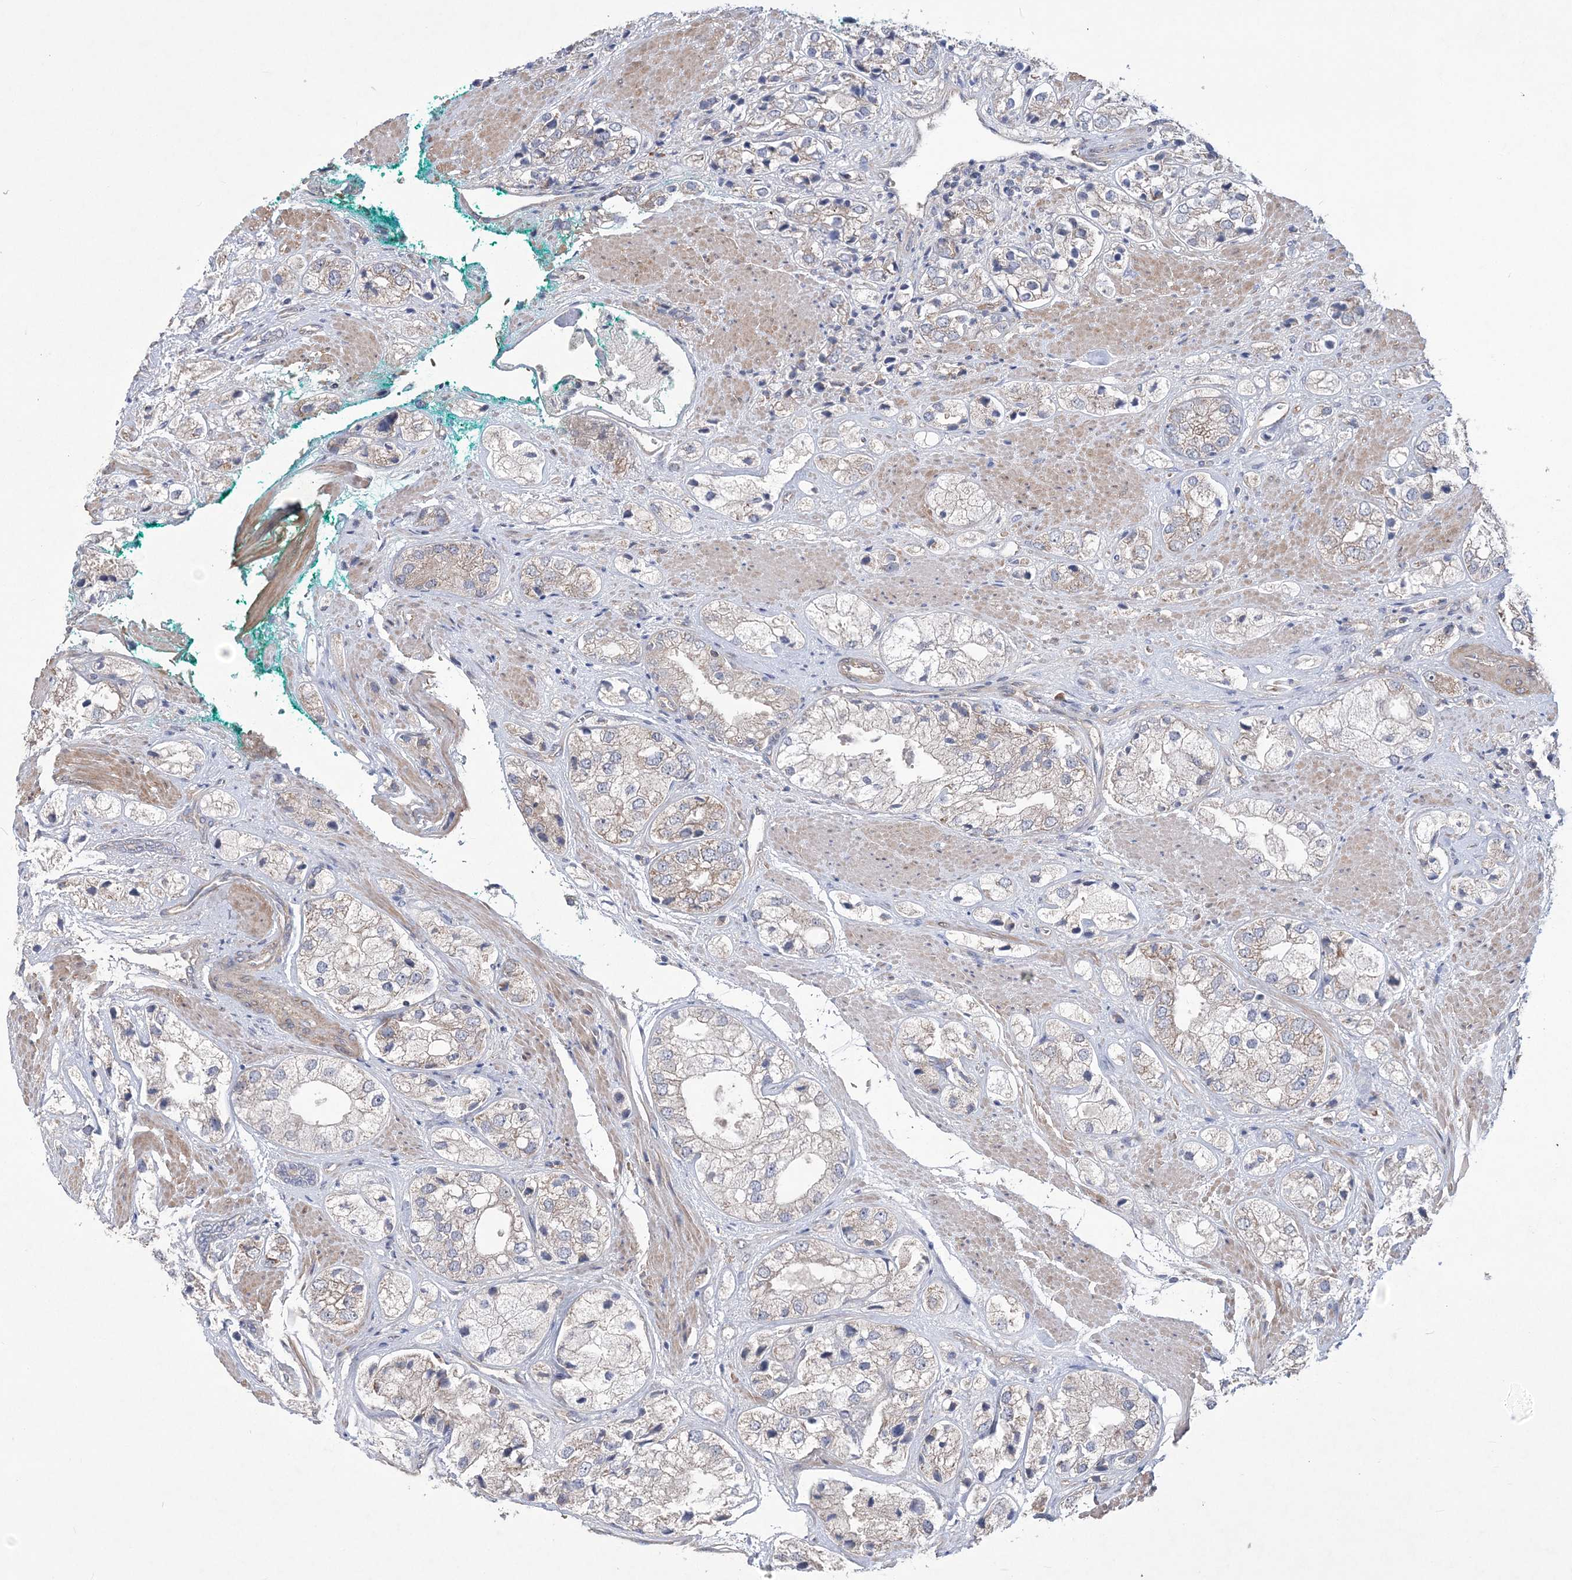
{"staining": {"intensity": "weak", "quantity": "<25%", "location": "cytoplasmic/membranous"}, "tissue": "prostate cancer", "cell_type": "Tumor cells", "image_type": "cancer", "snomed": [{"axis": "morphology", "description": "Adenocarcinoma, High grade"}, {"axis": "topography", "description": "Prostate"}], "caption": "Histopathology image shows no significant protein staining in tumor cells of prostate cancer (adenocarcinoma (high-grade)).", "gene": "MTRF1L", "patient": {"sex": "male", "age": 50}}